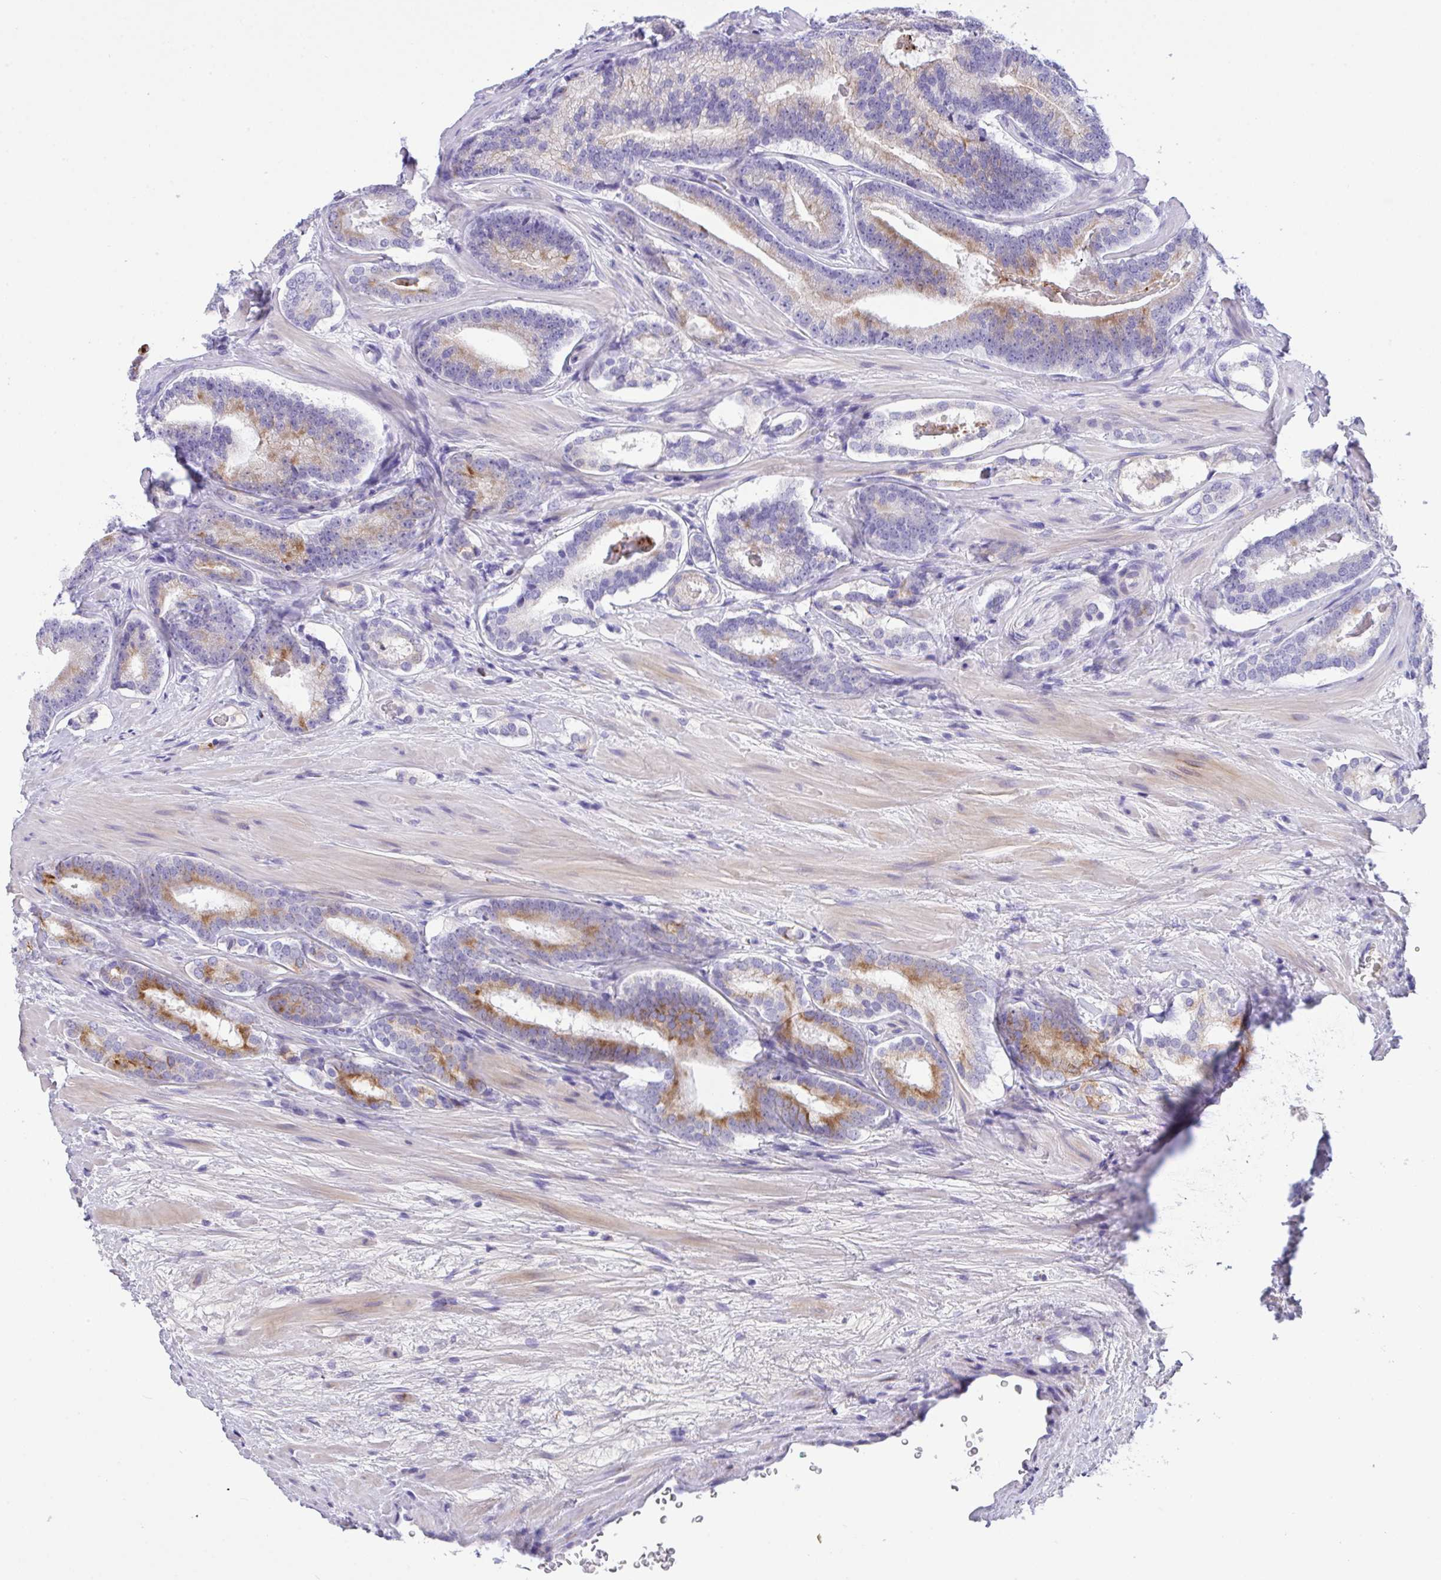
{"staining": {"intensity": "moderate", "quantity": "25%-75%", "location": "cytoplasmic/membranous"}, "tissue": "prostate cancer", "cell_type": "Tumor cells", "image_type": "cancer", "snomed": [{"axis": "morphology", "description": "Adenocarcinoma, High grade"}, {"axis": "topography", "description": "Prostate"}], "caption": "Brown immunohistochemical staining in human prostate cancer shows moderate cytoplasmic/membranous positivity in about 25%-75% of tumor cells. (Brightfield microscopy of DAB IHC at high magnification).", "gene": "FBXL20", "patient": {"sex": "male", "age": 55}}